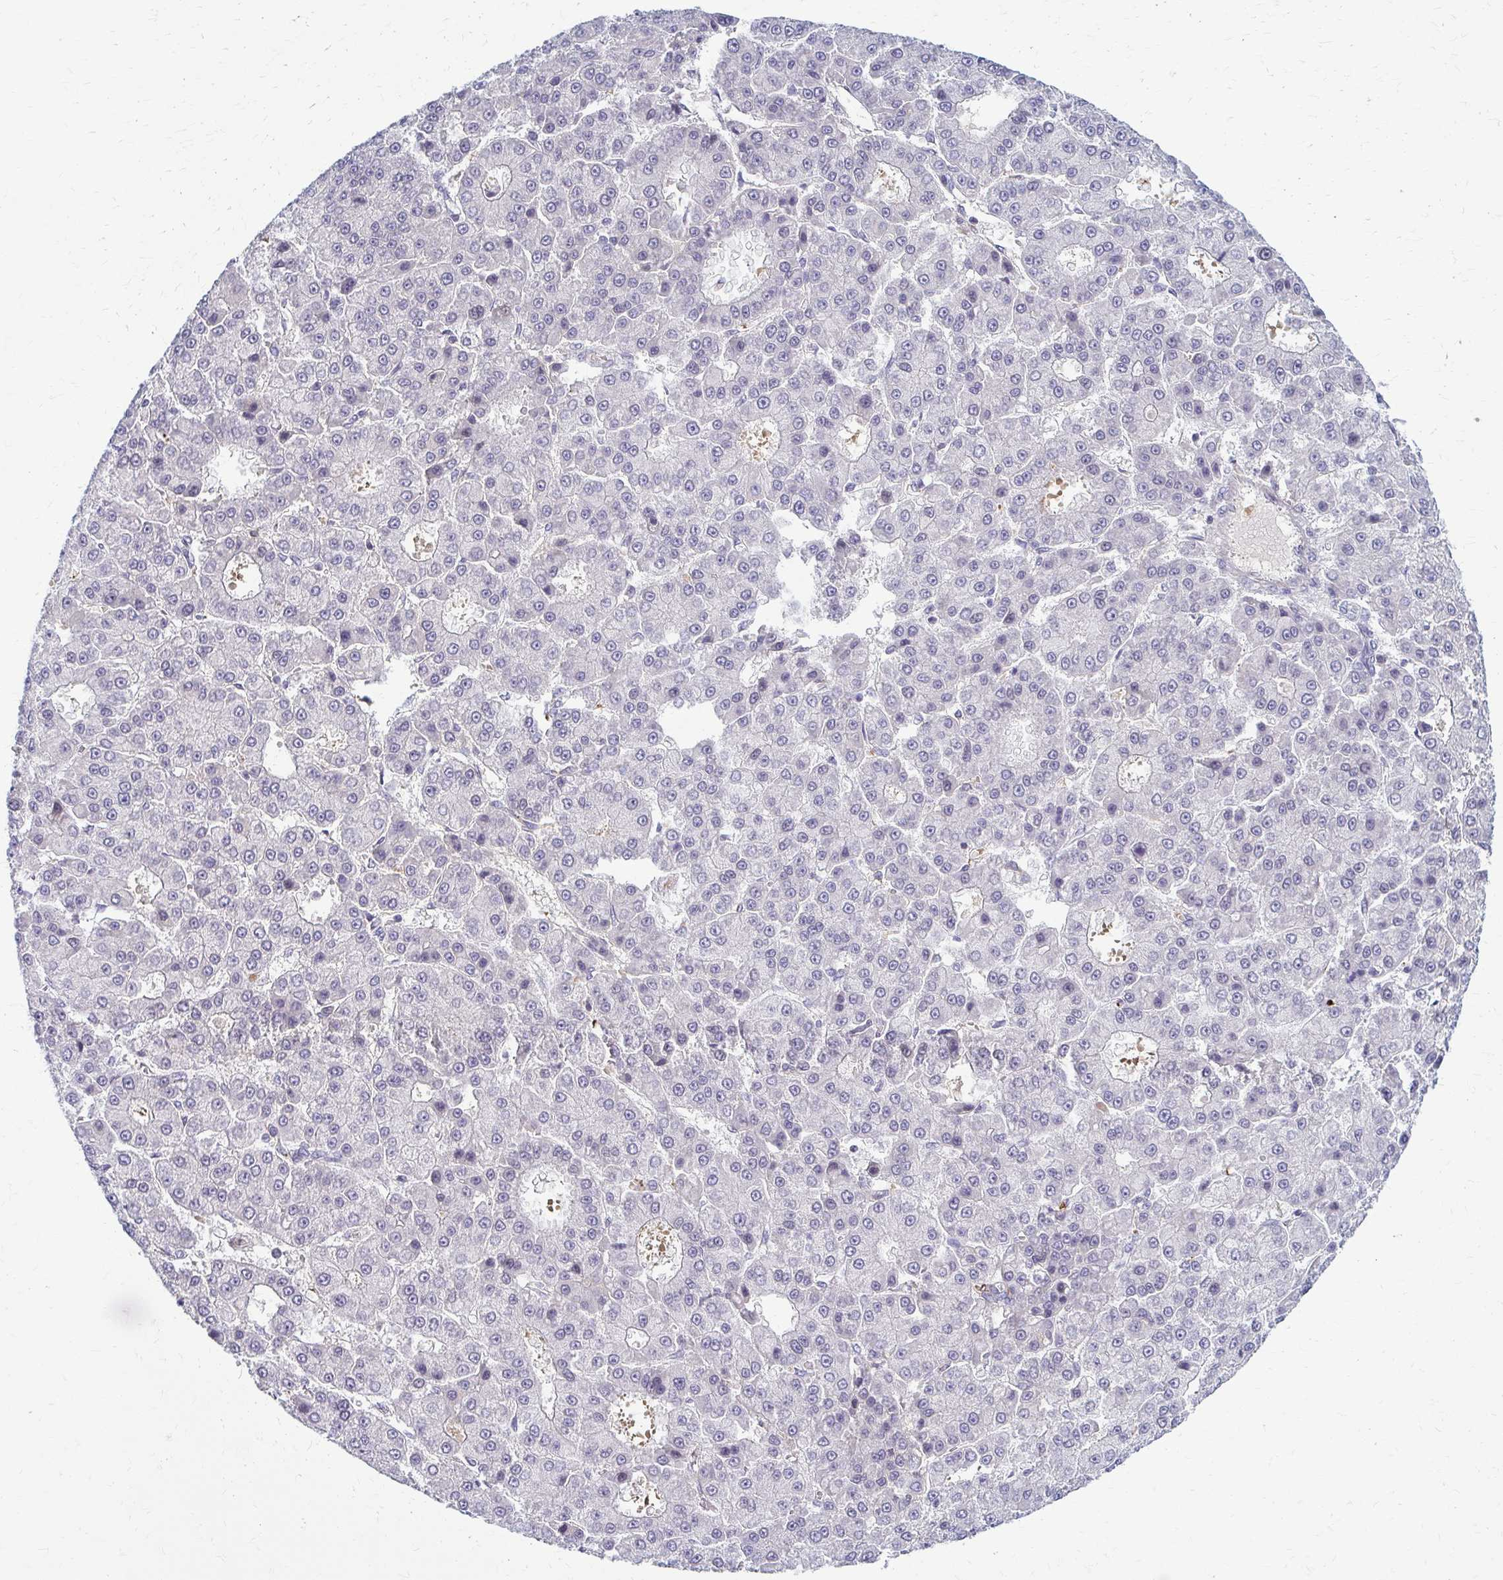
{"staining": {"intensity": "negative", "quantity": "none", "location": "none"}, "tissue": "liver cancer", "cell_type": "Tumor cells", "image_type": "cancer", "snomed": [{"axis": "morphology", "description": "Carcinoma, Hepatocellular, NOS"}, {"axis": "topography", "description": "Liver"}], "caption": "Immunohistochemistry (IHC) image of neoplastic tissue: liver cancer stained with DAB (3,3'-diaminobenzidine) reveals no significant protein expression in tumor cells.", "gene": "MCRIP2", "patient": {"sex": "male", "age": 70}}